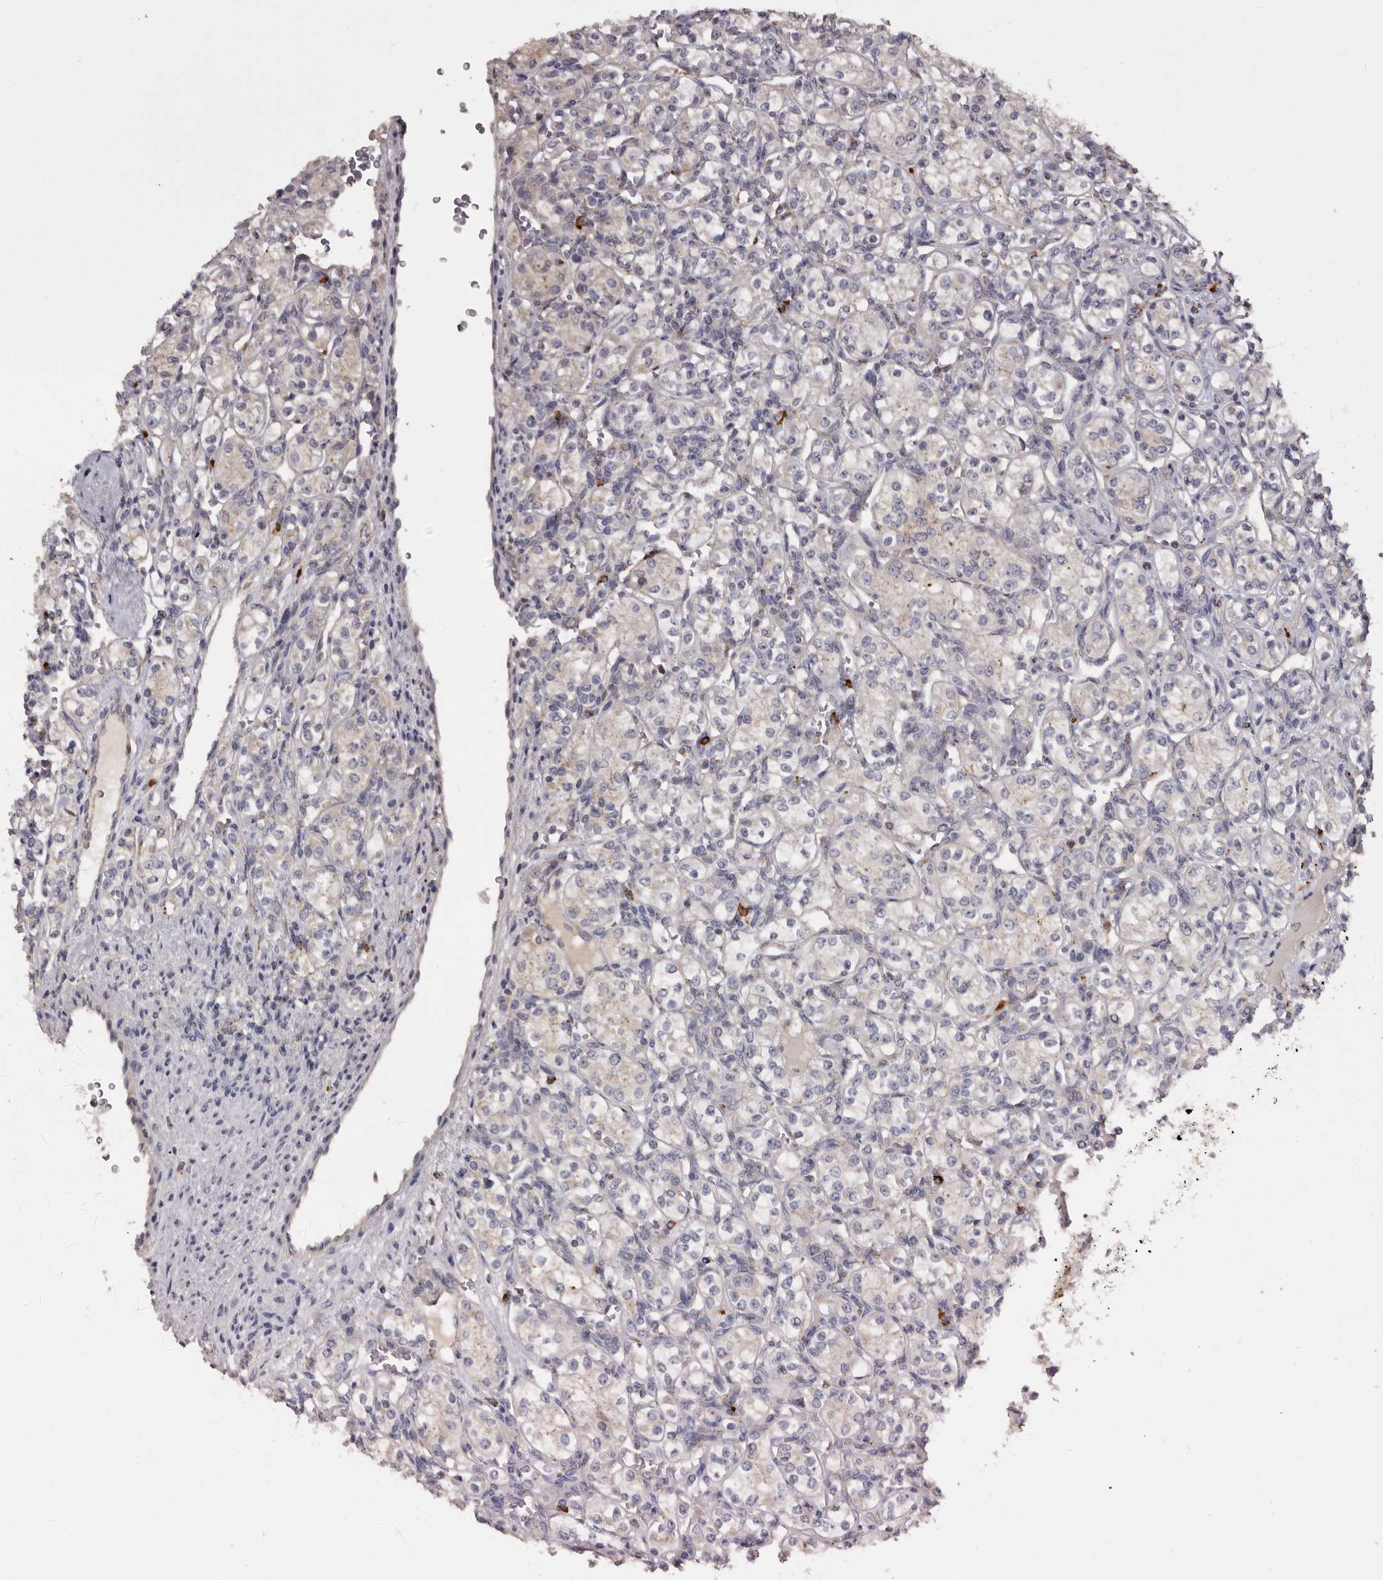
{"staining": {"intensity": "negative", "quantity": "none", "location": "none"}, "tissue": "renal cancer", "cell_type": "Tumor cells", "image_type": "cancer", "snomed": [{"axis": "morphology", "description": "Adenocarcinoma, NOS"}, {"axis": "topography", "description": "Kidney"}], "caption": "Protein analysis of renal adenocarcinoma demonstrates no significant positivity in tumor cells.", "gene": "DAP", "patient": {"sex": "male", "age": 77}}